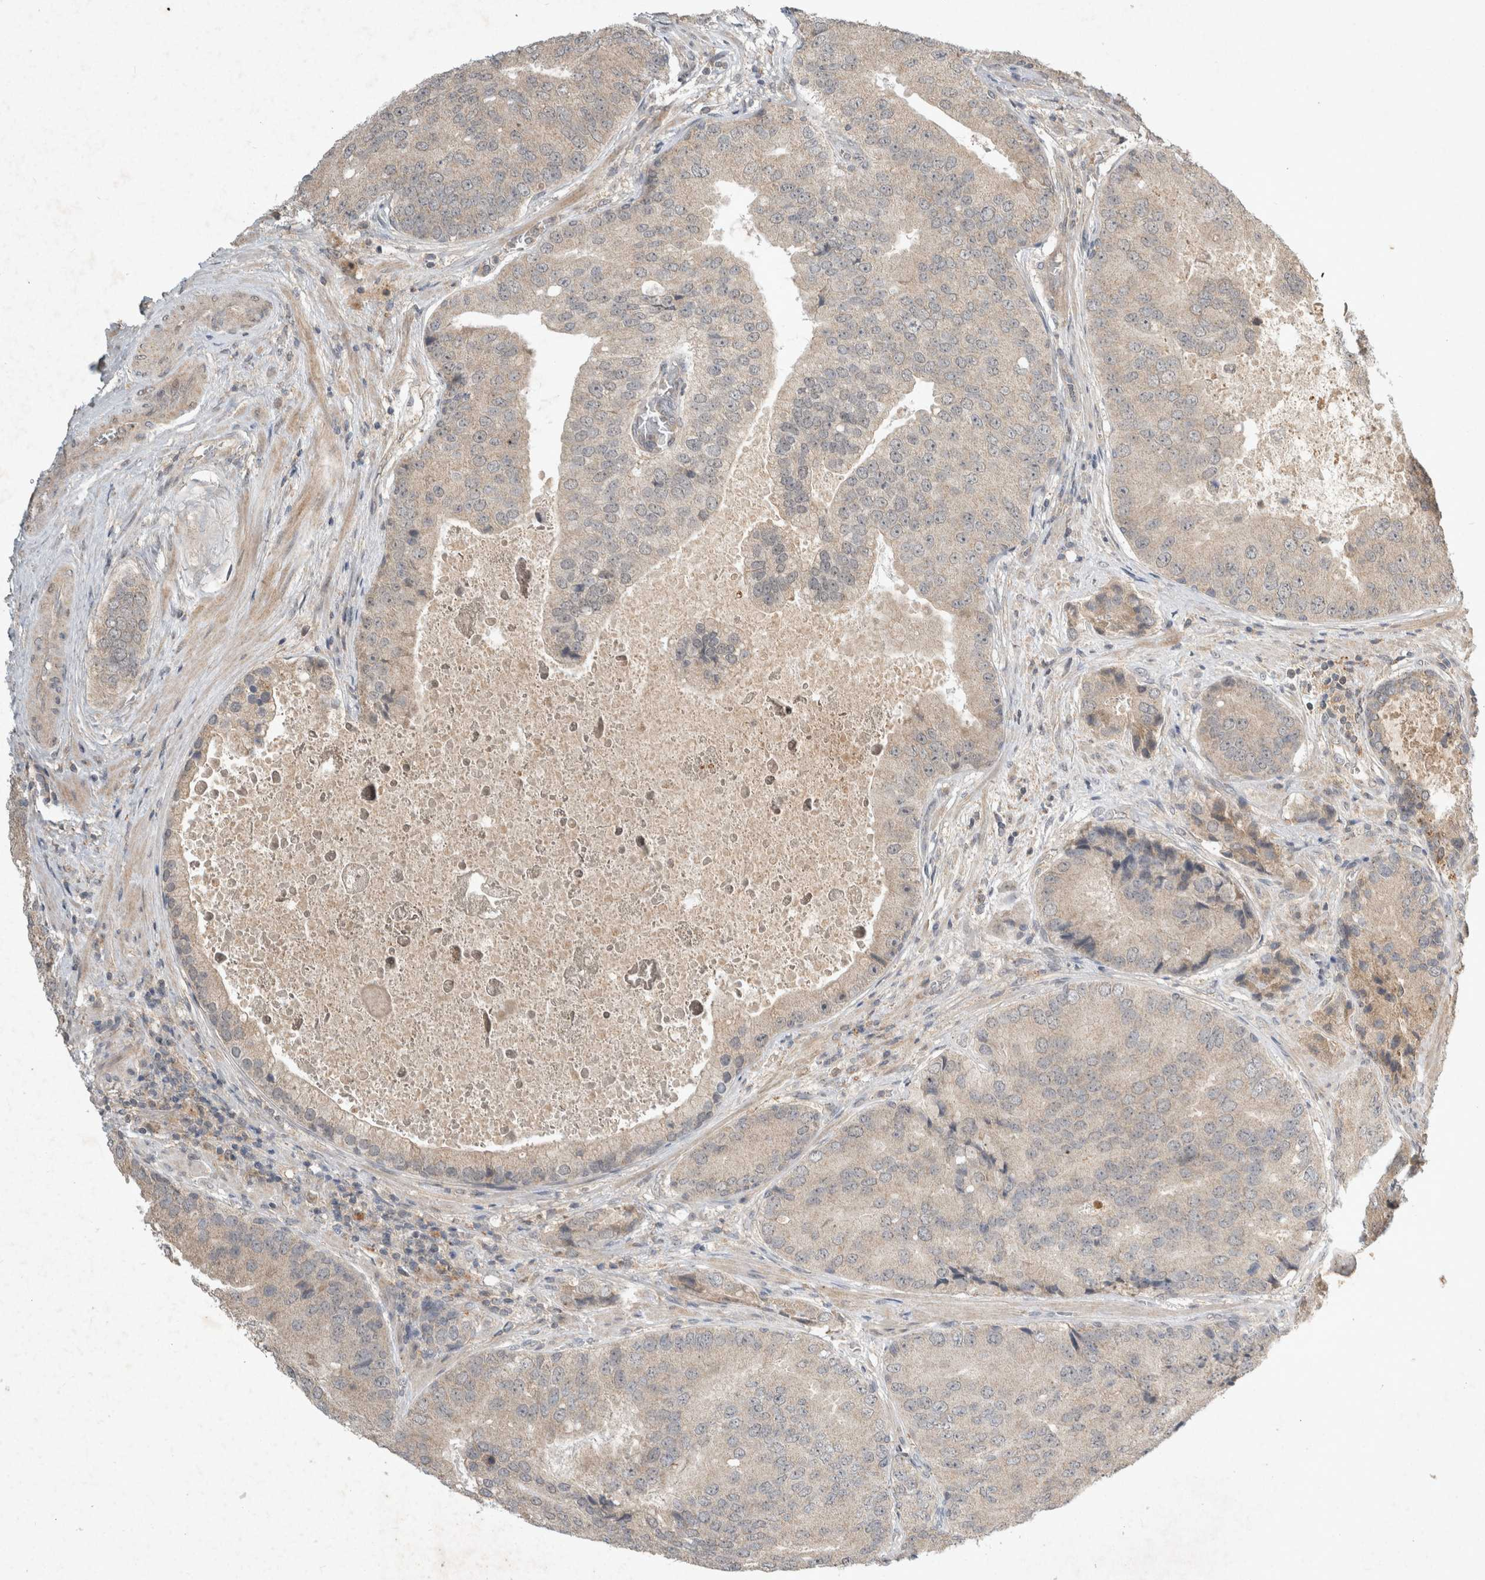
{"staining": {"intensity": "weak", "quantity": "25%-75%", "location": "cytoplasmic/membranous"}, "tissue": "prostate cancer", "cell_type": "Tumor cells", "image_type": "cancer", "snomed": [{"axis": "morphology", "description": "Adenocarcinoma, High grade"}, {"axis": "topography", "description": "Prostate"}], "caption": "Immunohistochemistry (DAB) staining of human prostate adenocarcinoma (high-grade) displays weak cytoplasmic/membranous protein positivity in about 25%-75% of tumor cells.", "gene": "LOXL2", "patient": {"sex": "male", "age": 70}}